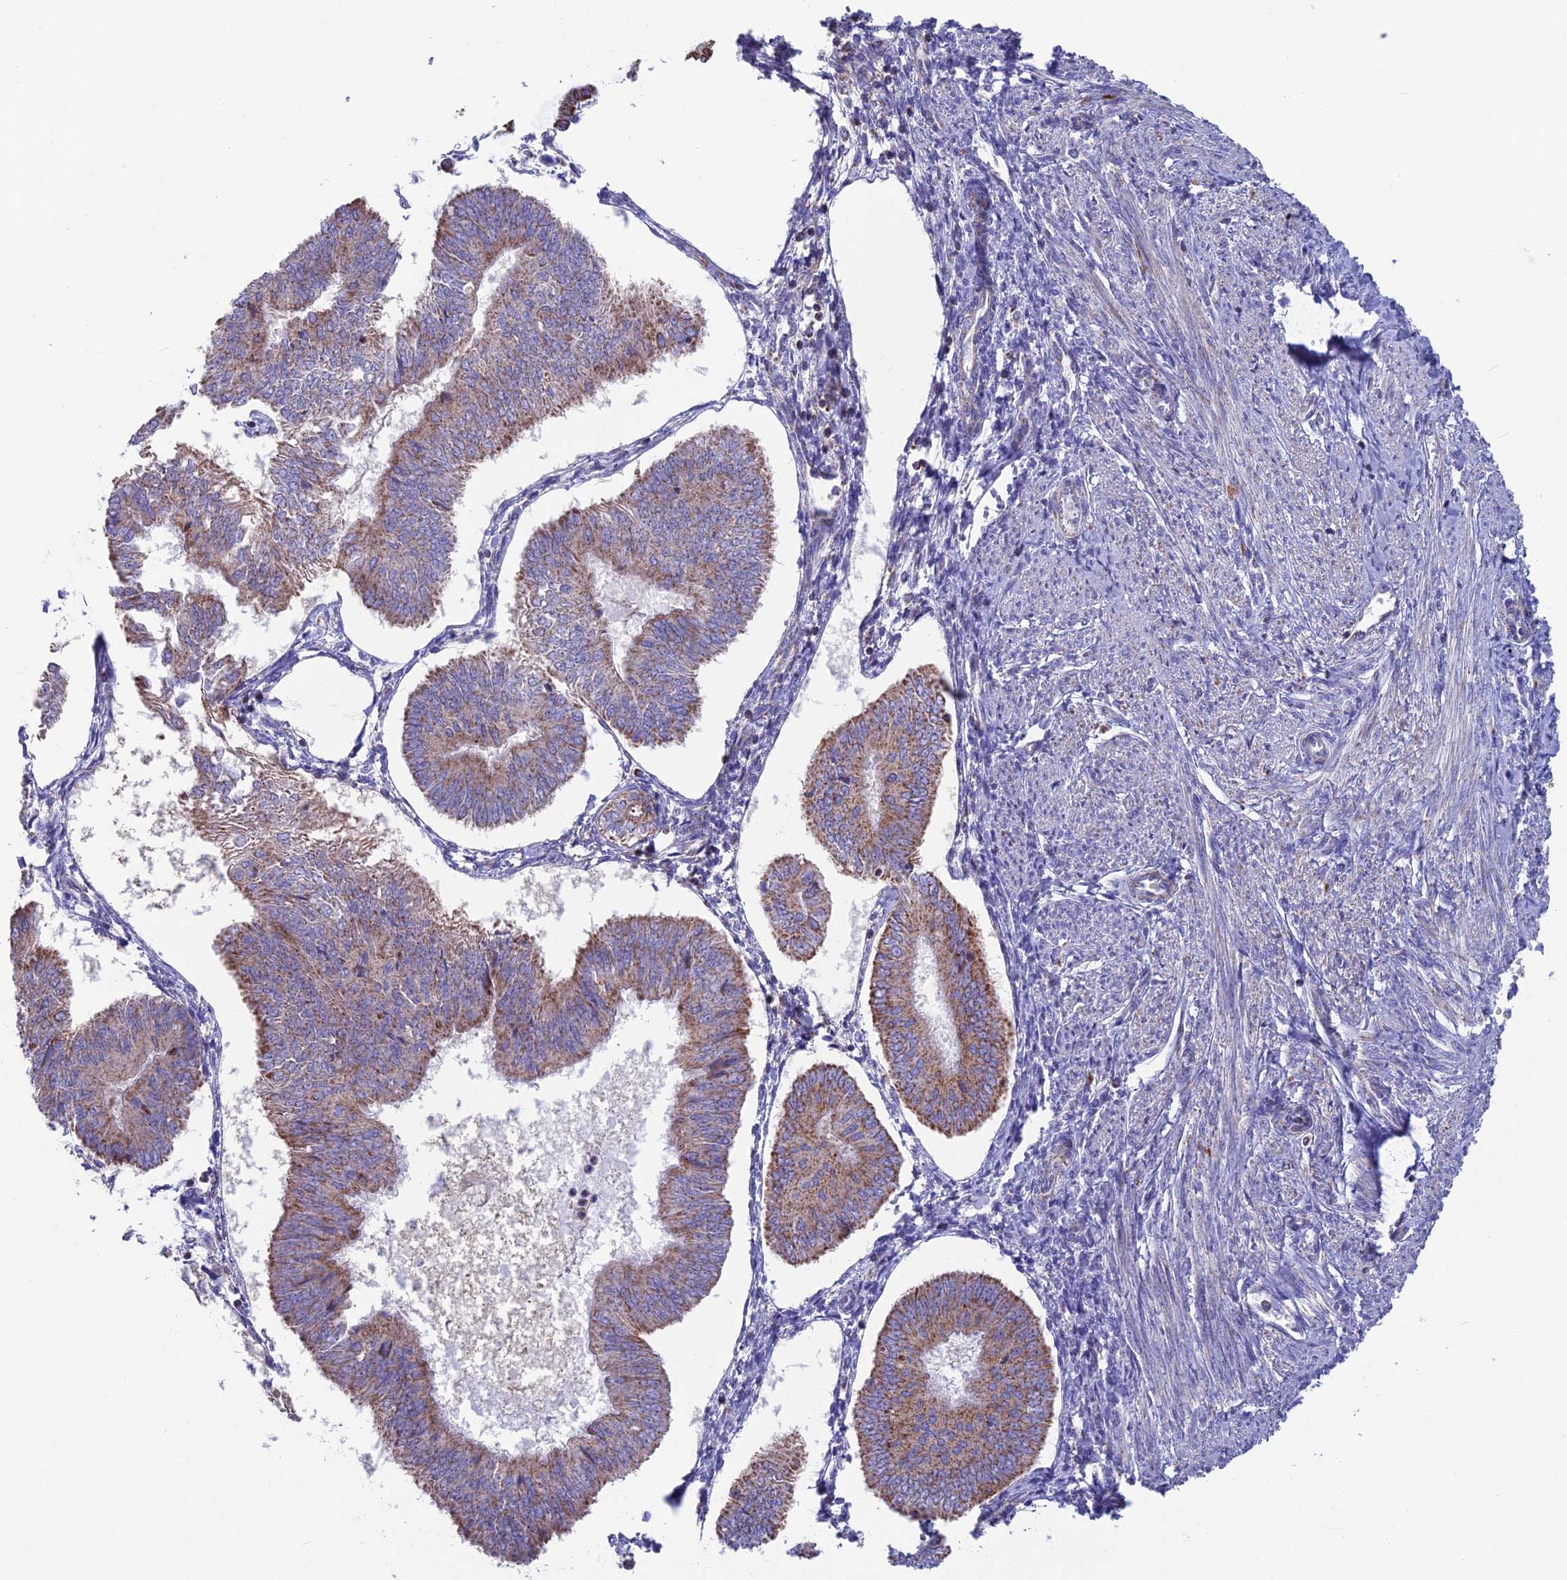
{"staining": {"intensity": "moderate", "quantity": "25%-75%", "location": "cytoplasmic/membranous"}, "tissue": "endometrial cancer", "cell_type": "Tumor cells", "image_type": "cancer", "snomed": [{"axis": "morphology", "description": "Adenocarcinoma, NOS"}, {"axis": "topography", "description": "Endometrium"}], "caption": "Protein staining by IHC reveals moderate cytoplasmic/membranous staining in about 25%-75% of tumor cells in endometrial adenocarcinoma.", "gene": "CS", "patient": {"sex": "female", "age": 58}}